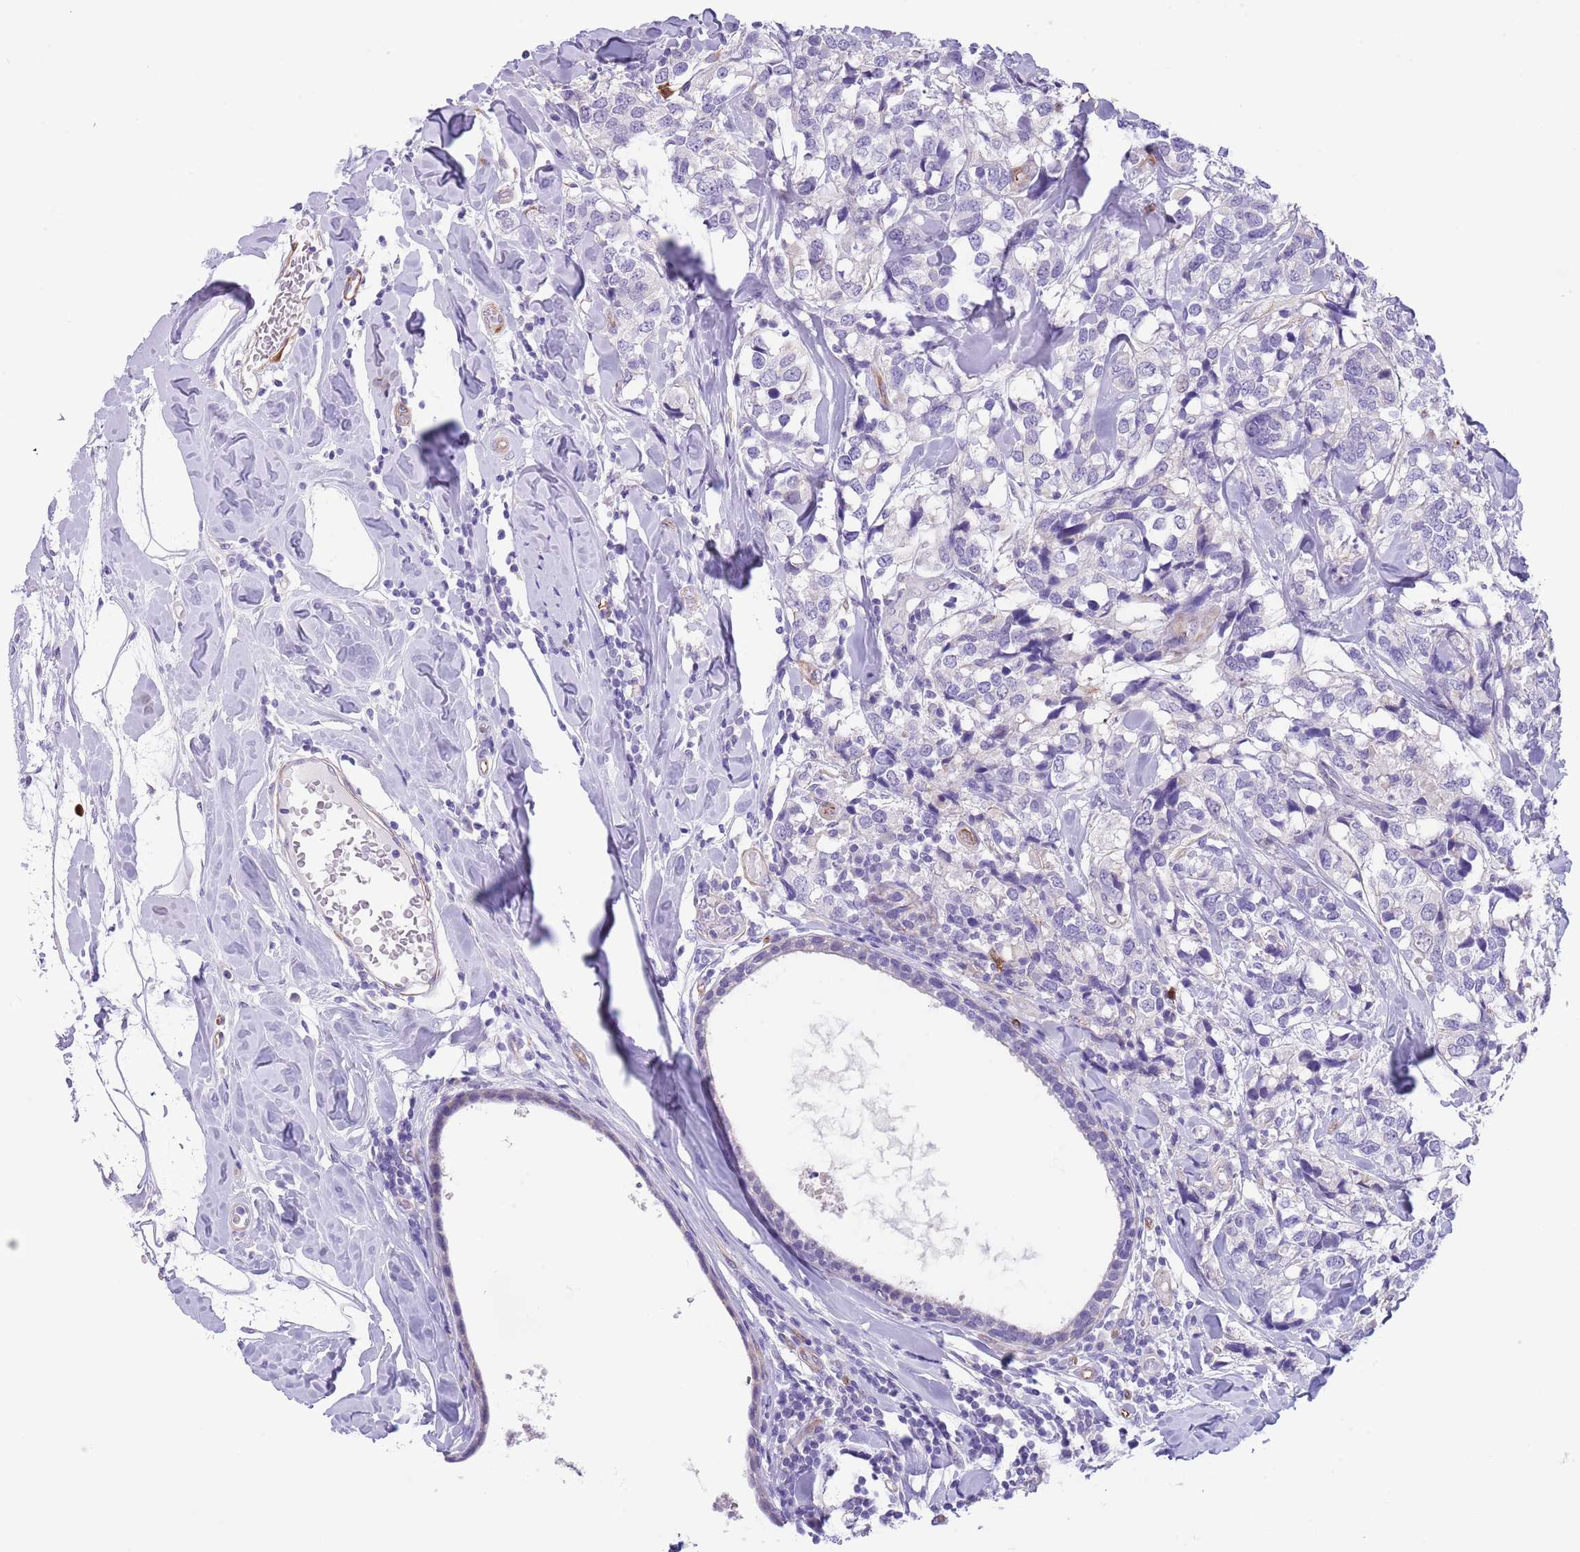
{"staining": {"intensity": "negative", "quantity": "none", "location": "none"}, "tissue": "breast cancer", "cell_type": "Tumor cells", "image_type": "cancer", "snomed": [{"axis": "morphology", "description": "Lobular carcinoma"}, {"axis": "topography", "description": "Breast"}], "caption": "There is no significant staining in tumor cells of breast cancer (lobular carcinoma).", "gene": "TSGA13", "patient": {"sex": "female", "age": 59}}